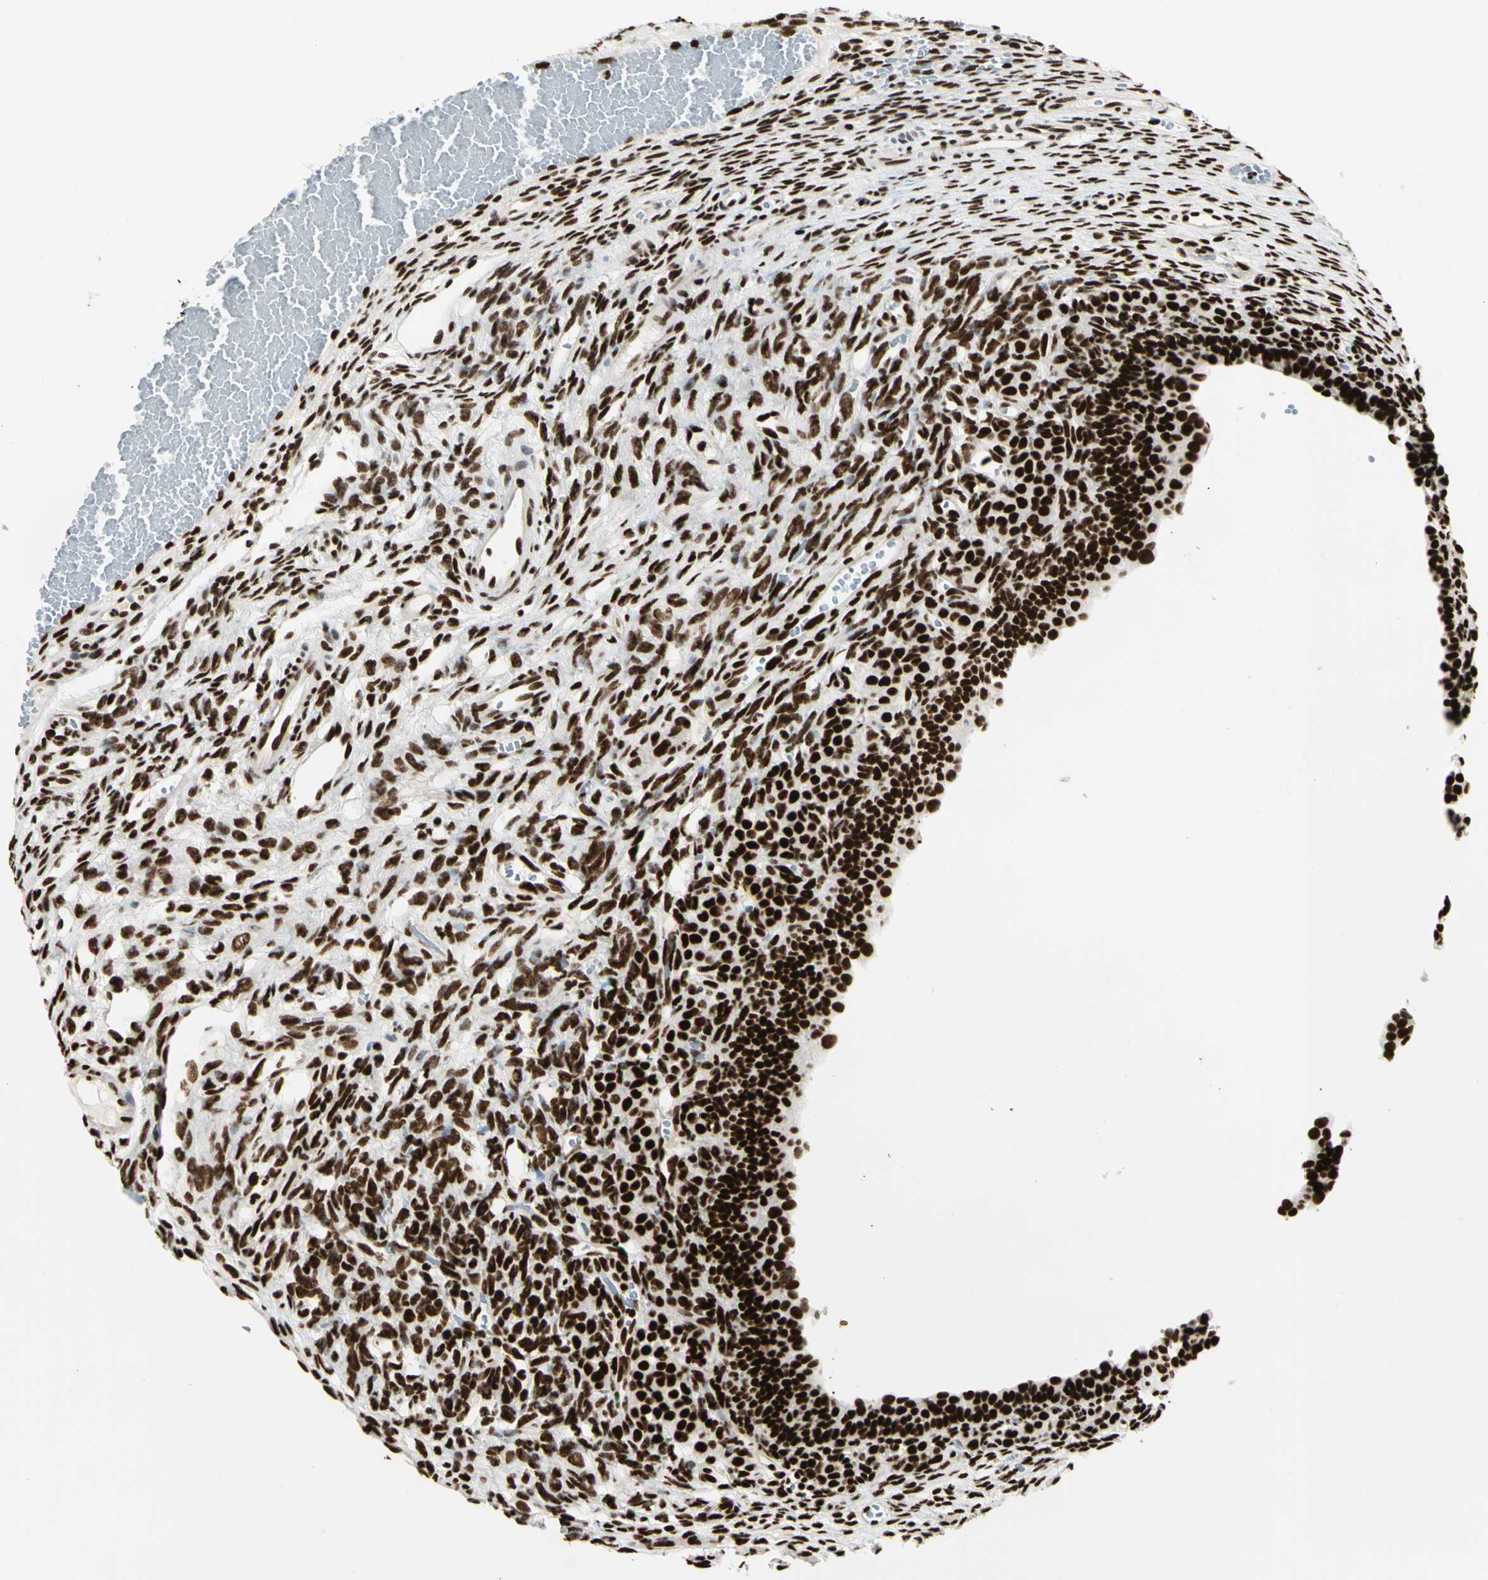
{"staining": {"intensity": "strong", "quantity": ">75%", "location": "nuclear"}, "tissue": "ovary", "cell_type": "Ovarian stroma cells", "image_type": "normal", "snomed": [{"axis": "morphology", "description": "Normal tissue, NOS"}, {"axis": "topography", "description": "Ovary"}], "caption": "Immunohistochemical staining of unremarkable ovary demonstrates high levels of strong nuclear expression in about >75% of ovarian stroma cells.", "gene": "CCAR1", "patient": {"sex": "female", "age": 33}}